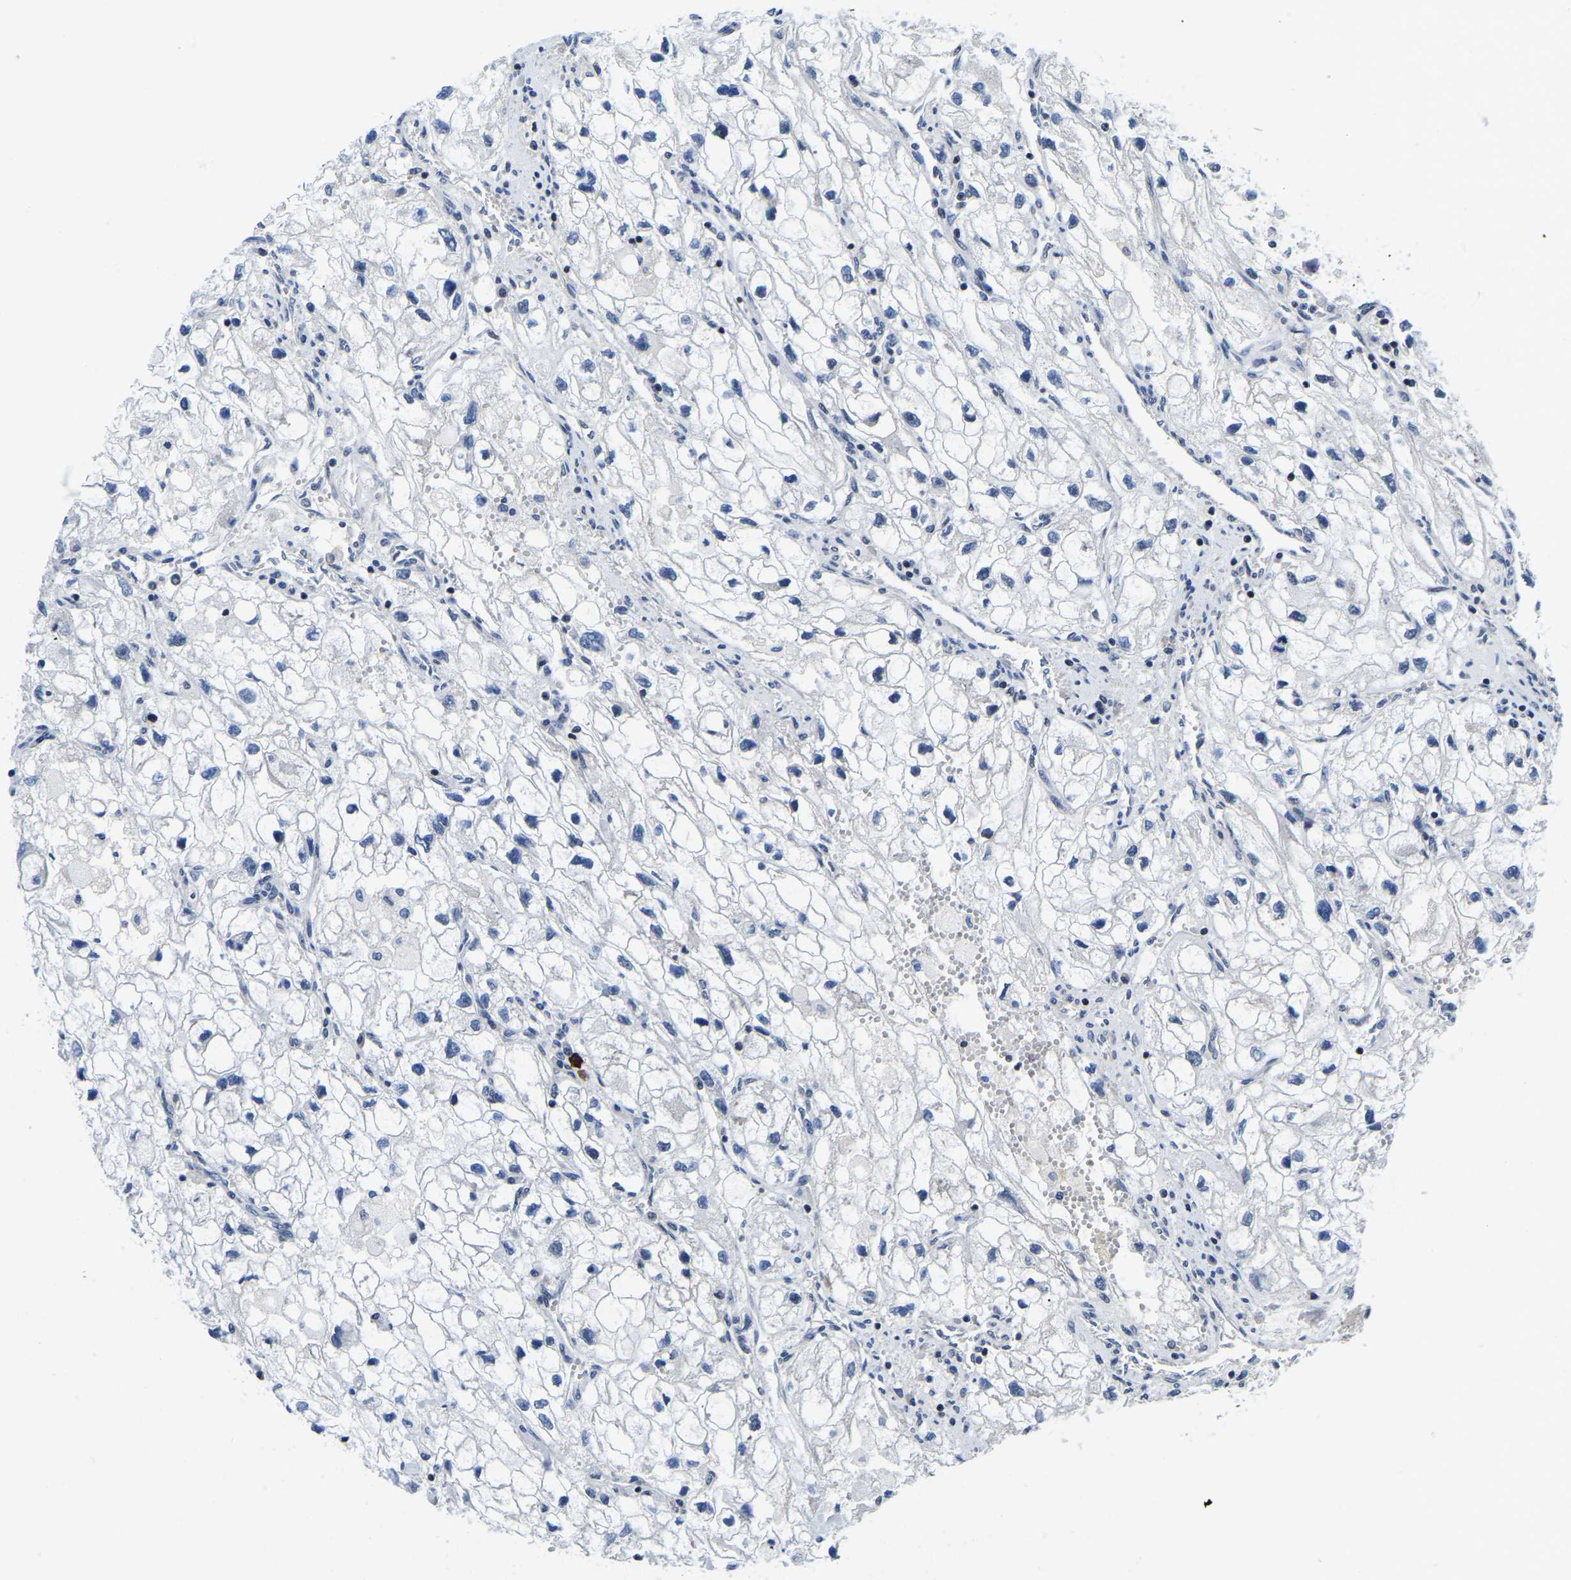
{"staining": {"intensity": "negative", "quantity": "none", "location": "none"}, "tissue": "renal cancer", "cell_type": "Tumor cells", "image_type": "cancer", "snomed": [{"axis": "morphology", "description": "Adenocarcinoma, NOS"}, {"axis": "topography", "description": "Kidney"}], "caption": "This micrograph is of renal cancer (adenocarcinoma) stained with immunohistochemistry to label a protein in brown with the nuclei are counter-stained blue. There is no staining in tumor cells.", "gene": "POLDIP3", "patient": {"sex": "female", "age": 70}}